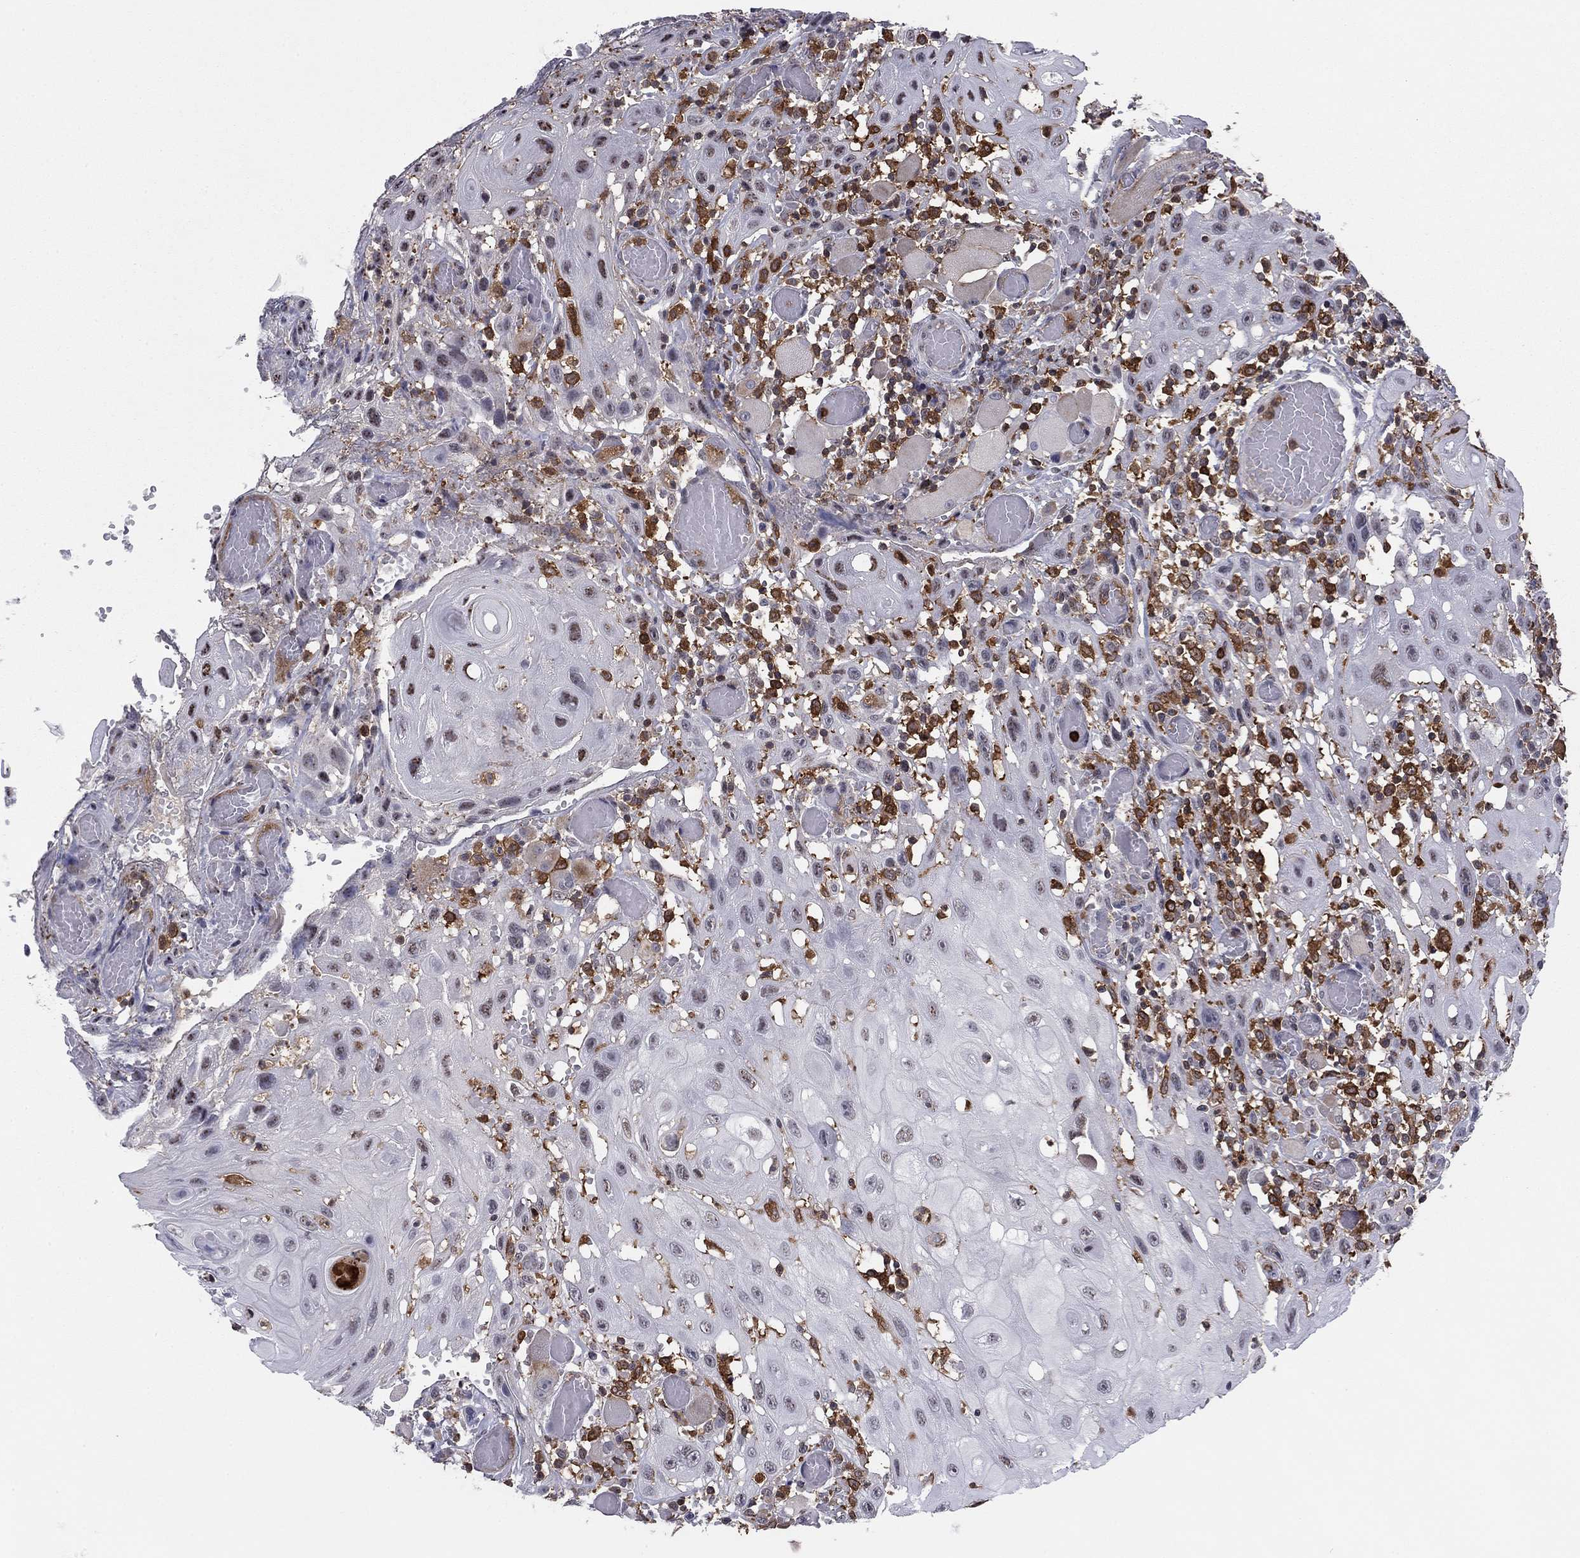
{"staining": {"intensity": "negative", "quantity": "none", "location": "none"}, "tissue": "head and neck cancer", "cell_type": "Tumor cells", "image_type": "cancer", "snomed": [{"axis": "morphology", "description": "Normal tissue, NOS"}, {"axis": "morphology", "description": "Squamous cell carcinoma, NOS"}, {"axis": "topography", "description": "Oral tissue"}, {"axis": "topography", "description": "Head-Neck"}], "caption": "The micrograph demonstrates no staining of tumor cells in head and neck cancer.", "gene": "PLCB2", "patient": {"sex": "male", "age": 71}}